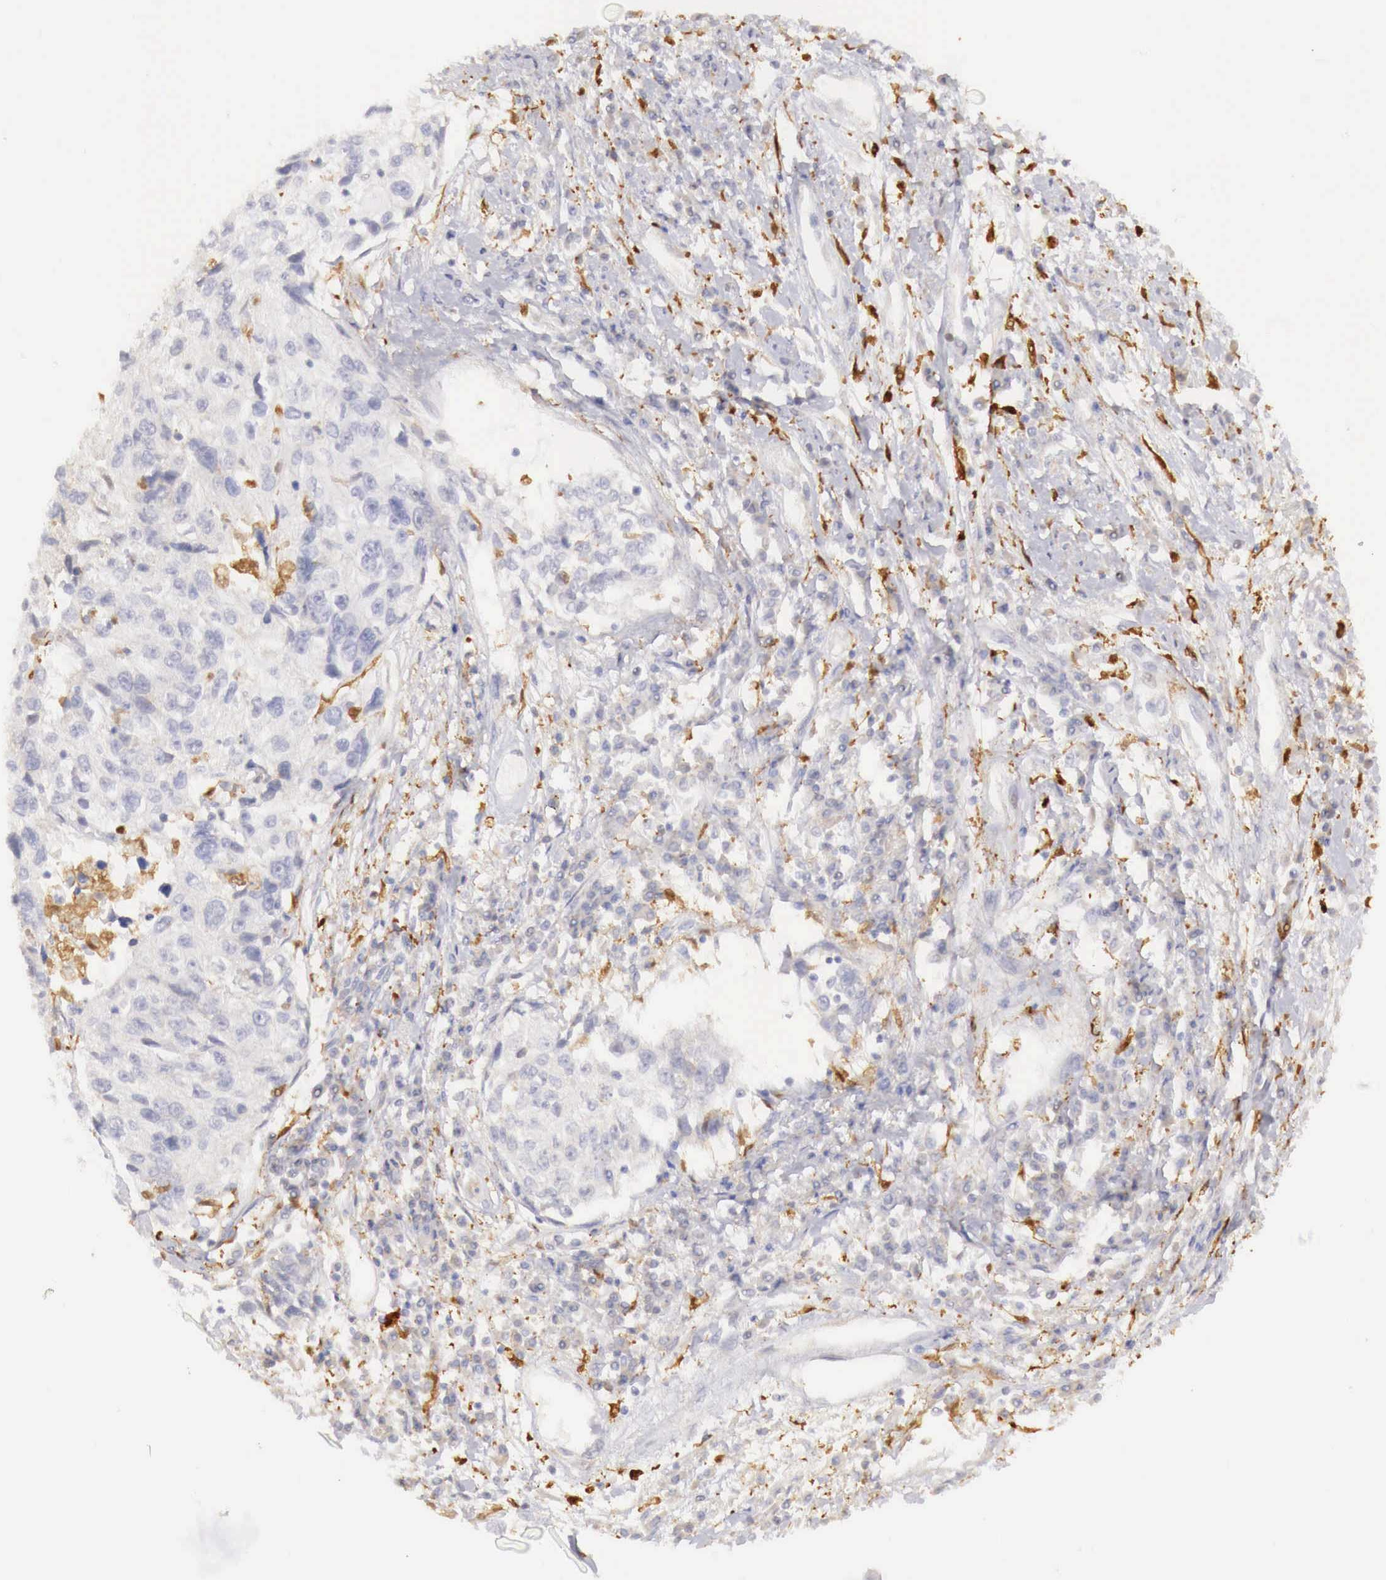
{"staining": {"intensity": "negative", "quantity": "none", "location": "none"}, "tissue": "cervical cancer", "cell_type": "Tumor cells", "image_type": "cancer", "snomed": [{"axis": "morphology", "description": "Squamous cell carcinoma, NOS"}, {"axis": "topography", "description": "Cervix"}], "caption": "Micrograph shows no significant protein staining in tumor cells of cervical cancer (squamous cell carcinoma). (DAB IHC with hematoxylin counter stain).", "gene": "RENBP", "patient": {"sex": "female", "age": 57}}